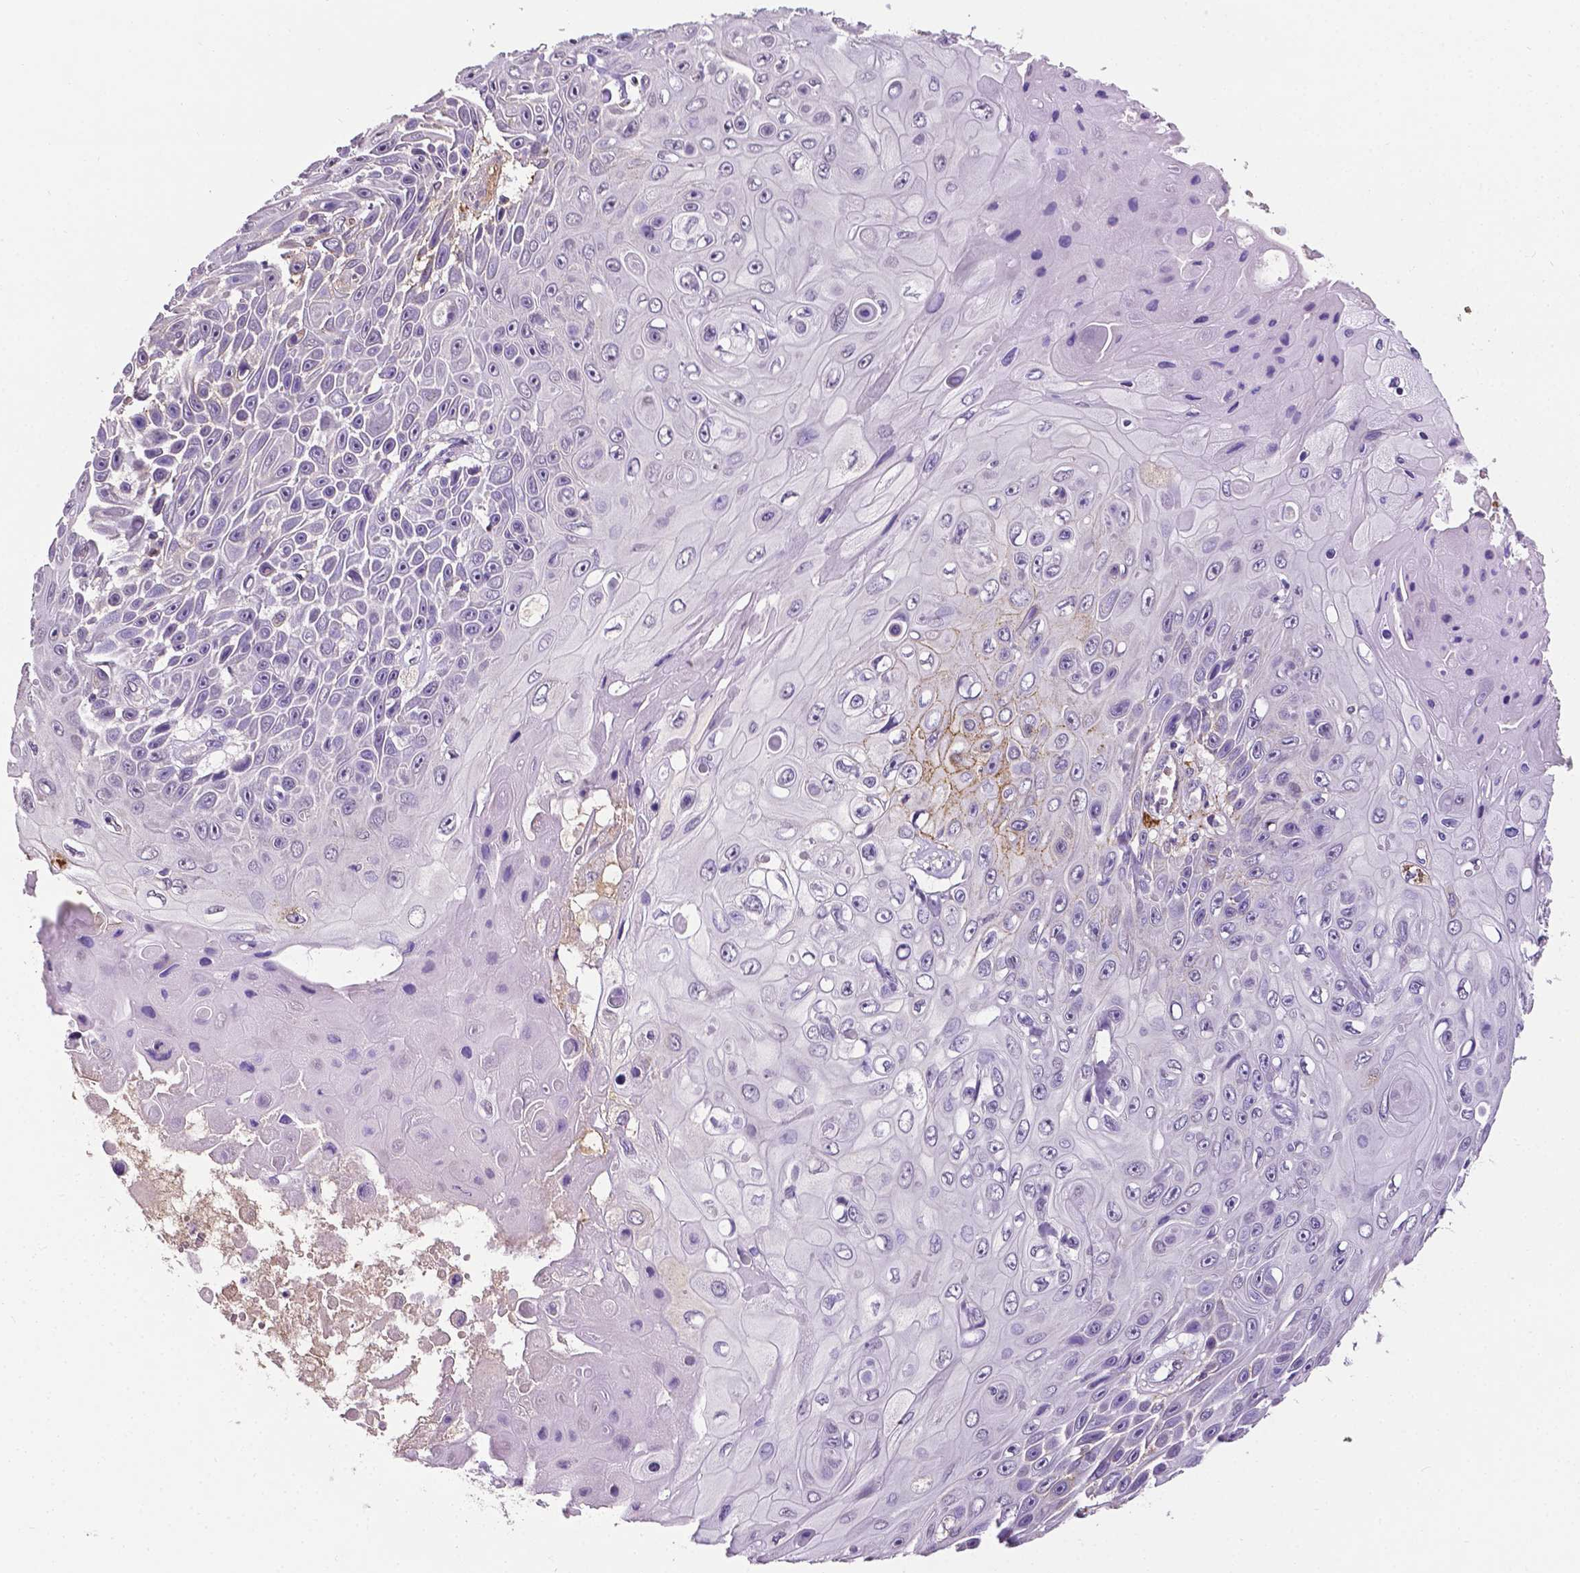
{"staining": {"intensity": "negative", "quantity": "none", "location": "none"}, "tissue": "skin cancer", "cell_type": "Tumor cells", "image_type": "cancer", "snomed": [{"axis": "morphology", "description": "Squamous cell carcinoma, NOS"}, {"axis": "topography", "description": "Skin"}], "caption": "This photomicrograph is of skin cancer stained with immunohistochemistry (IHC) to label a protein in brown with the nuclei are counter-stained blue. There is no positivity in tumor cells.", "gene": "APOE", "patient": {"sex": "male", "age": 82}}